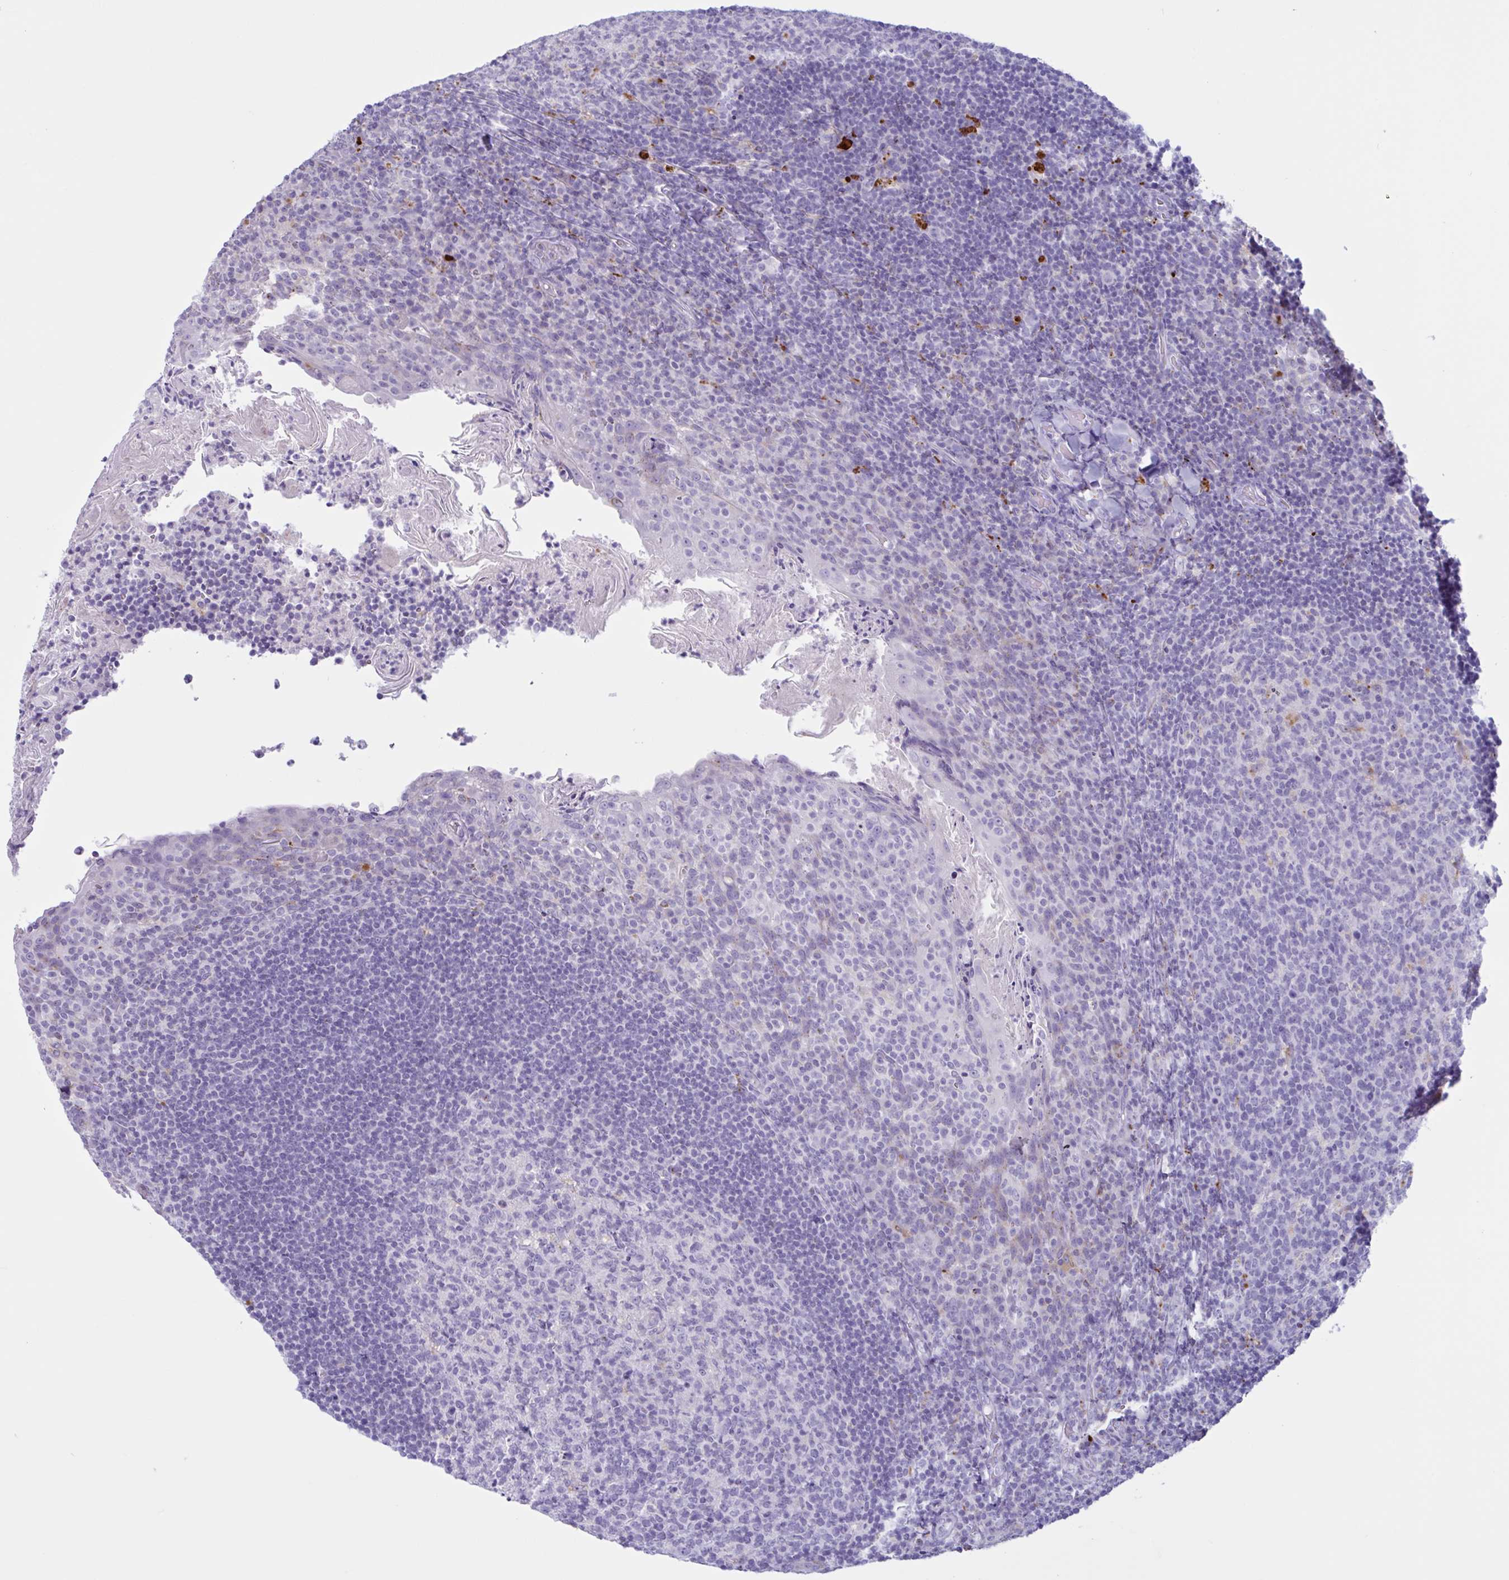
{"staining": {"intensity": "negative", "quantity": "none", "location": "none"}, "tissue": "tonsil", "cell_type": "Germinal center cells", "image_type": "normal", "snomed": [{"axis": "morphology", "description": "Normal tissue, NOS"}, {"axis": "topography", "description": "Tonsil"}], "caption": "An immunohistochemistry (IHC) photomicrograph of normal tonsil is shown. There is no staining in germinal center cells of tonsil. (DAB (3,3'-diaminobenzidine) IHC visualized using brightfield microscopy, high magnification).", "gene": "XCL1", "patient": {"sex": "female", "age": 10}}